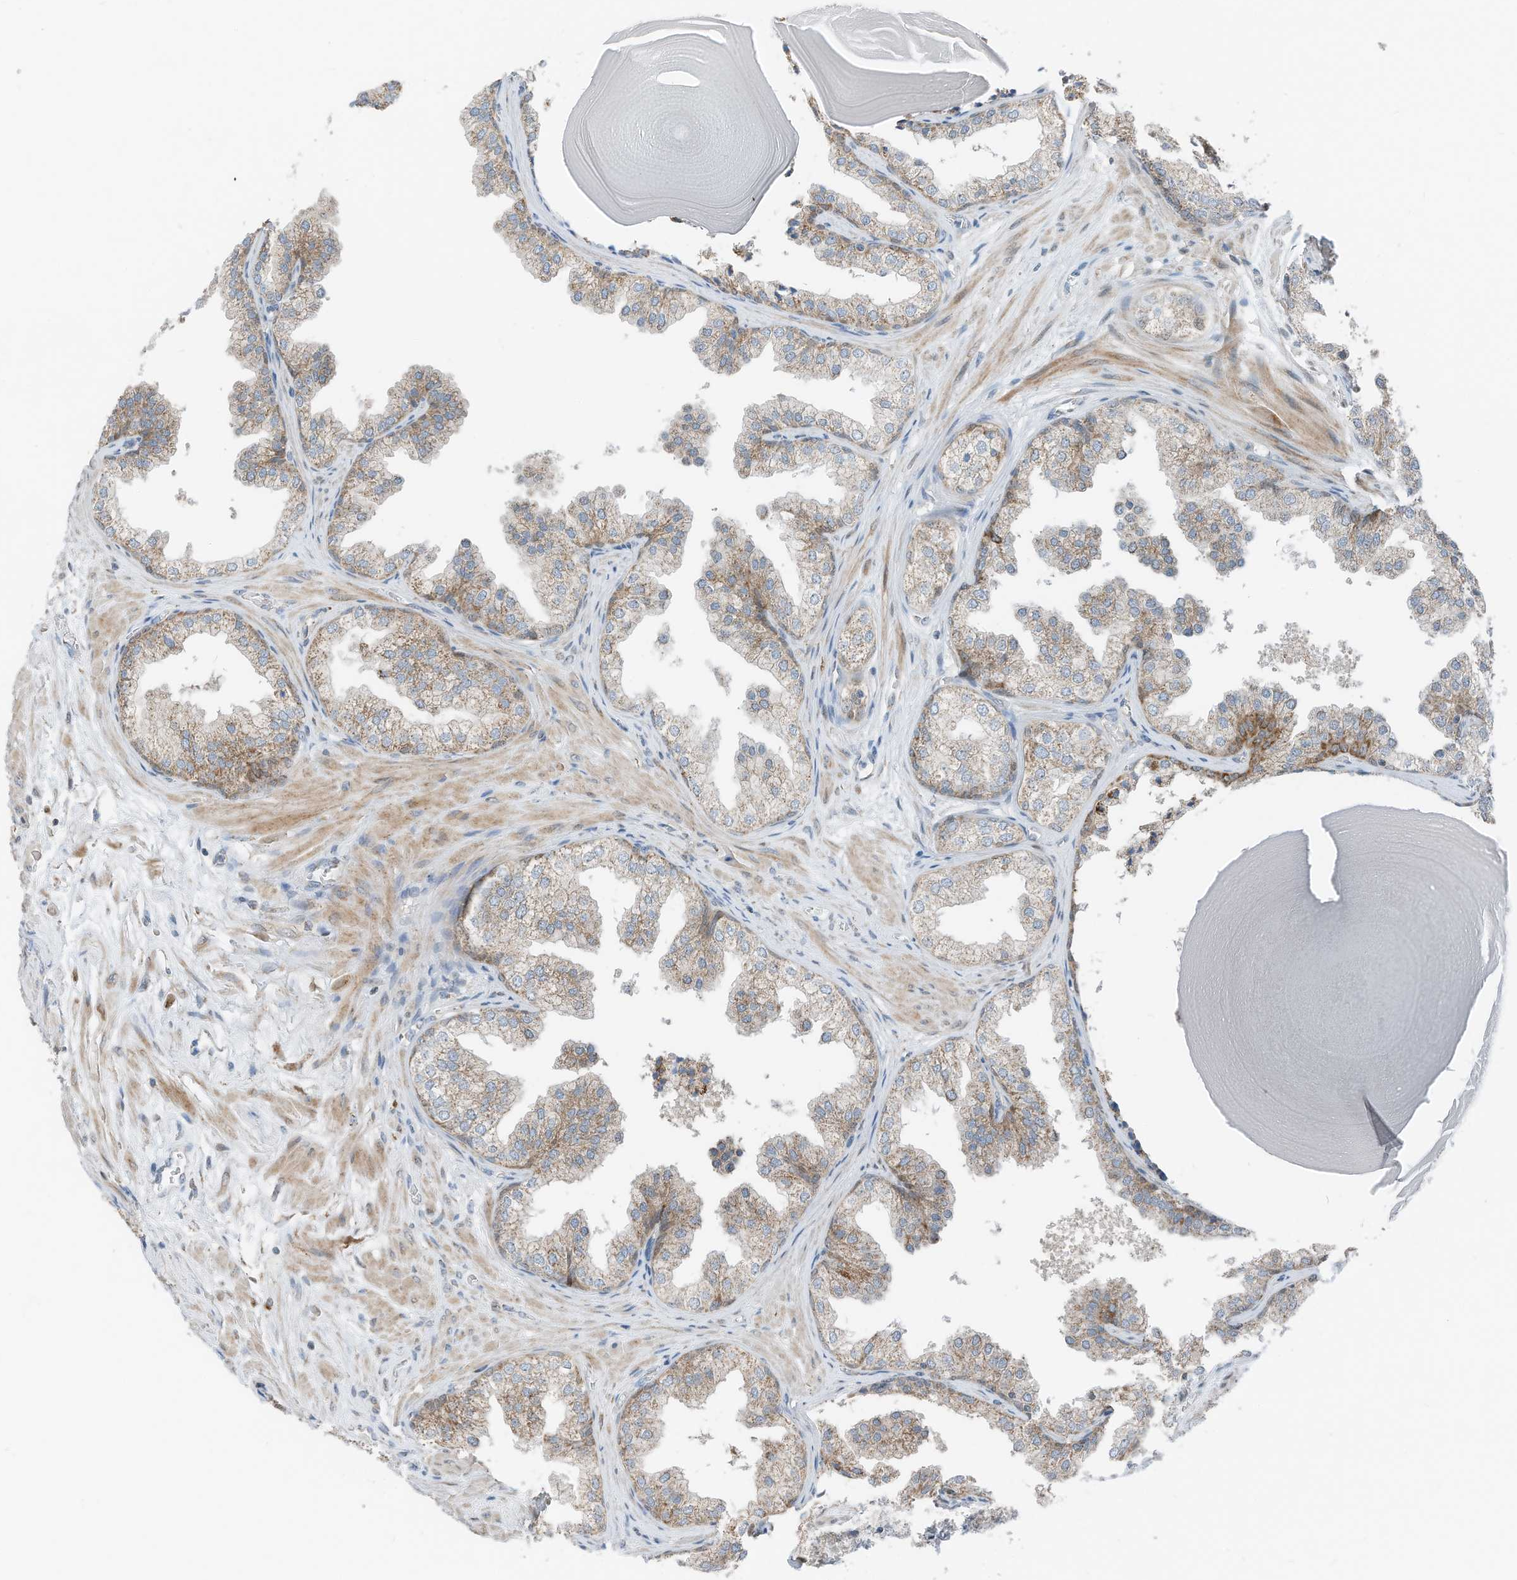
{"staining": {"intensity": "strong", "quantity": "25%-75%", "location": "cytoplasmic/membranous"}, "tissue": "prostate", "cell_type": "Glandular cells", "image_type": "normal", "snomed": [{"axis": "morphology", "description": "Normal tissue, NOS"}, {"axis": "topography", "description": "Prostate"}], "caption": "Immunohistochemistry micrograph of benign human prostate stained for a protein (brown), which demonstrates high levels of strong cytoplasmic/membranous expression in about 25%-75% of glandular cells.", "gene": "RMND1", "patient": {"sex": "male", "age": 48}}